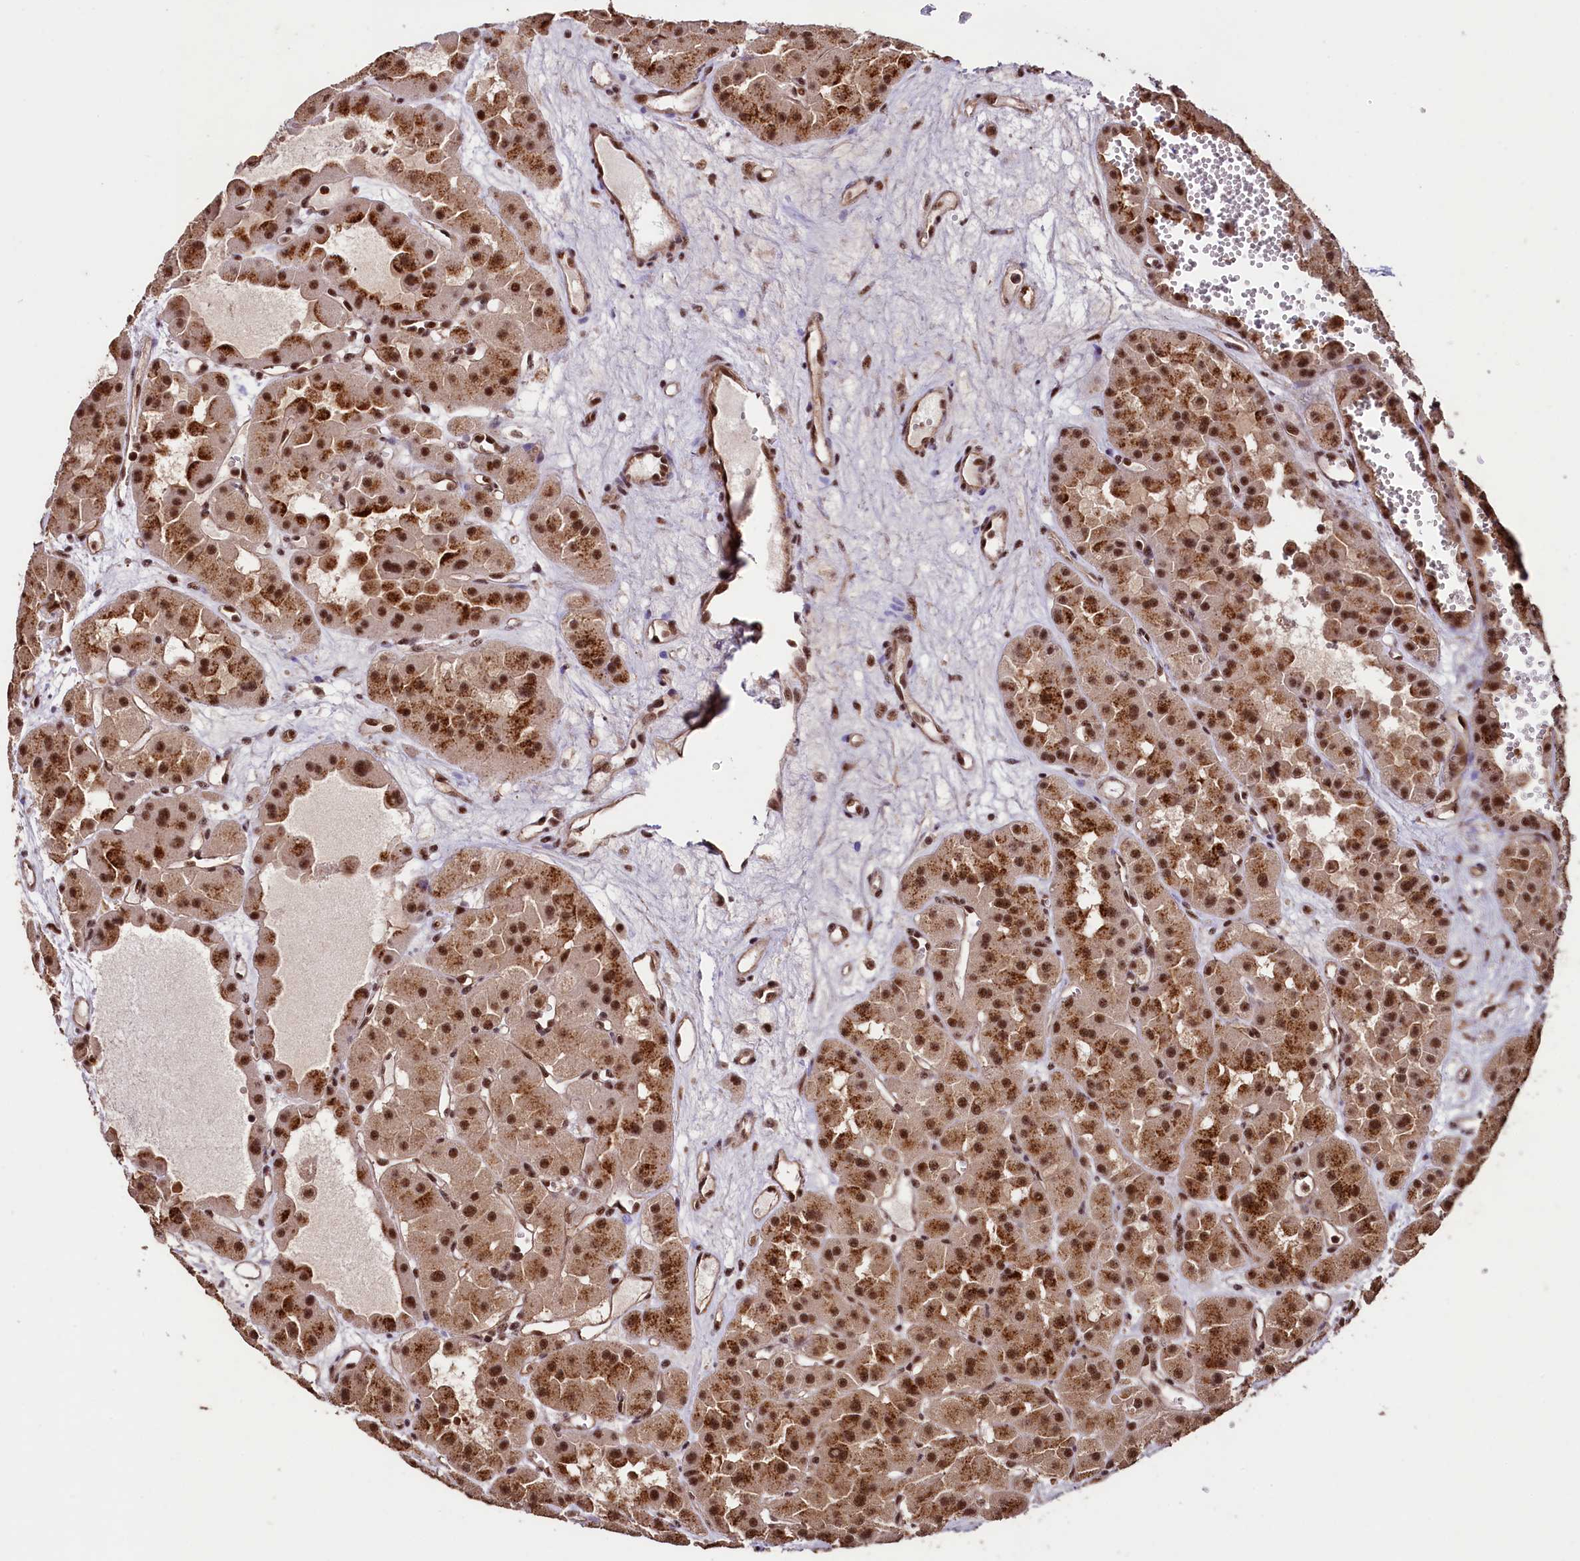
{"staining": {"intensity": "strong", "quantity": ">75%", "location": "cytoplasmic/membranous,nuclear"}, "tissue": "renal cancer", "cell_type": "Tumor cells", "image_type": "cancer", "snomed": [{"axis": "morphology", "description": "Carcinoma, NOS"}, {"axis": "topography", "description": "Kidney"}], "caption": "Protein expression analysis of human renal cancer (carcinoma) reveals strong cytoplasmic/membranous and nuclear staining in about >75% of tumor cells.", "gene": "SFSWAP", "patient": {"sex": "female", "age": 75}}